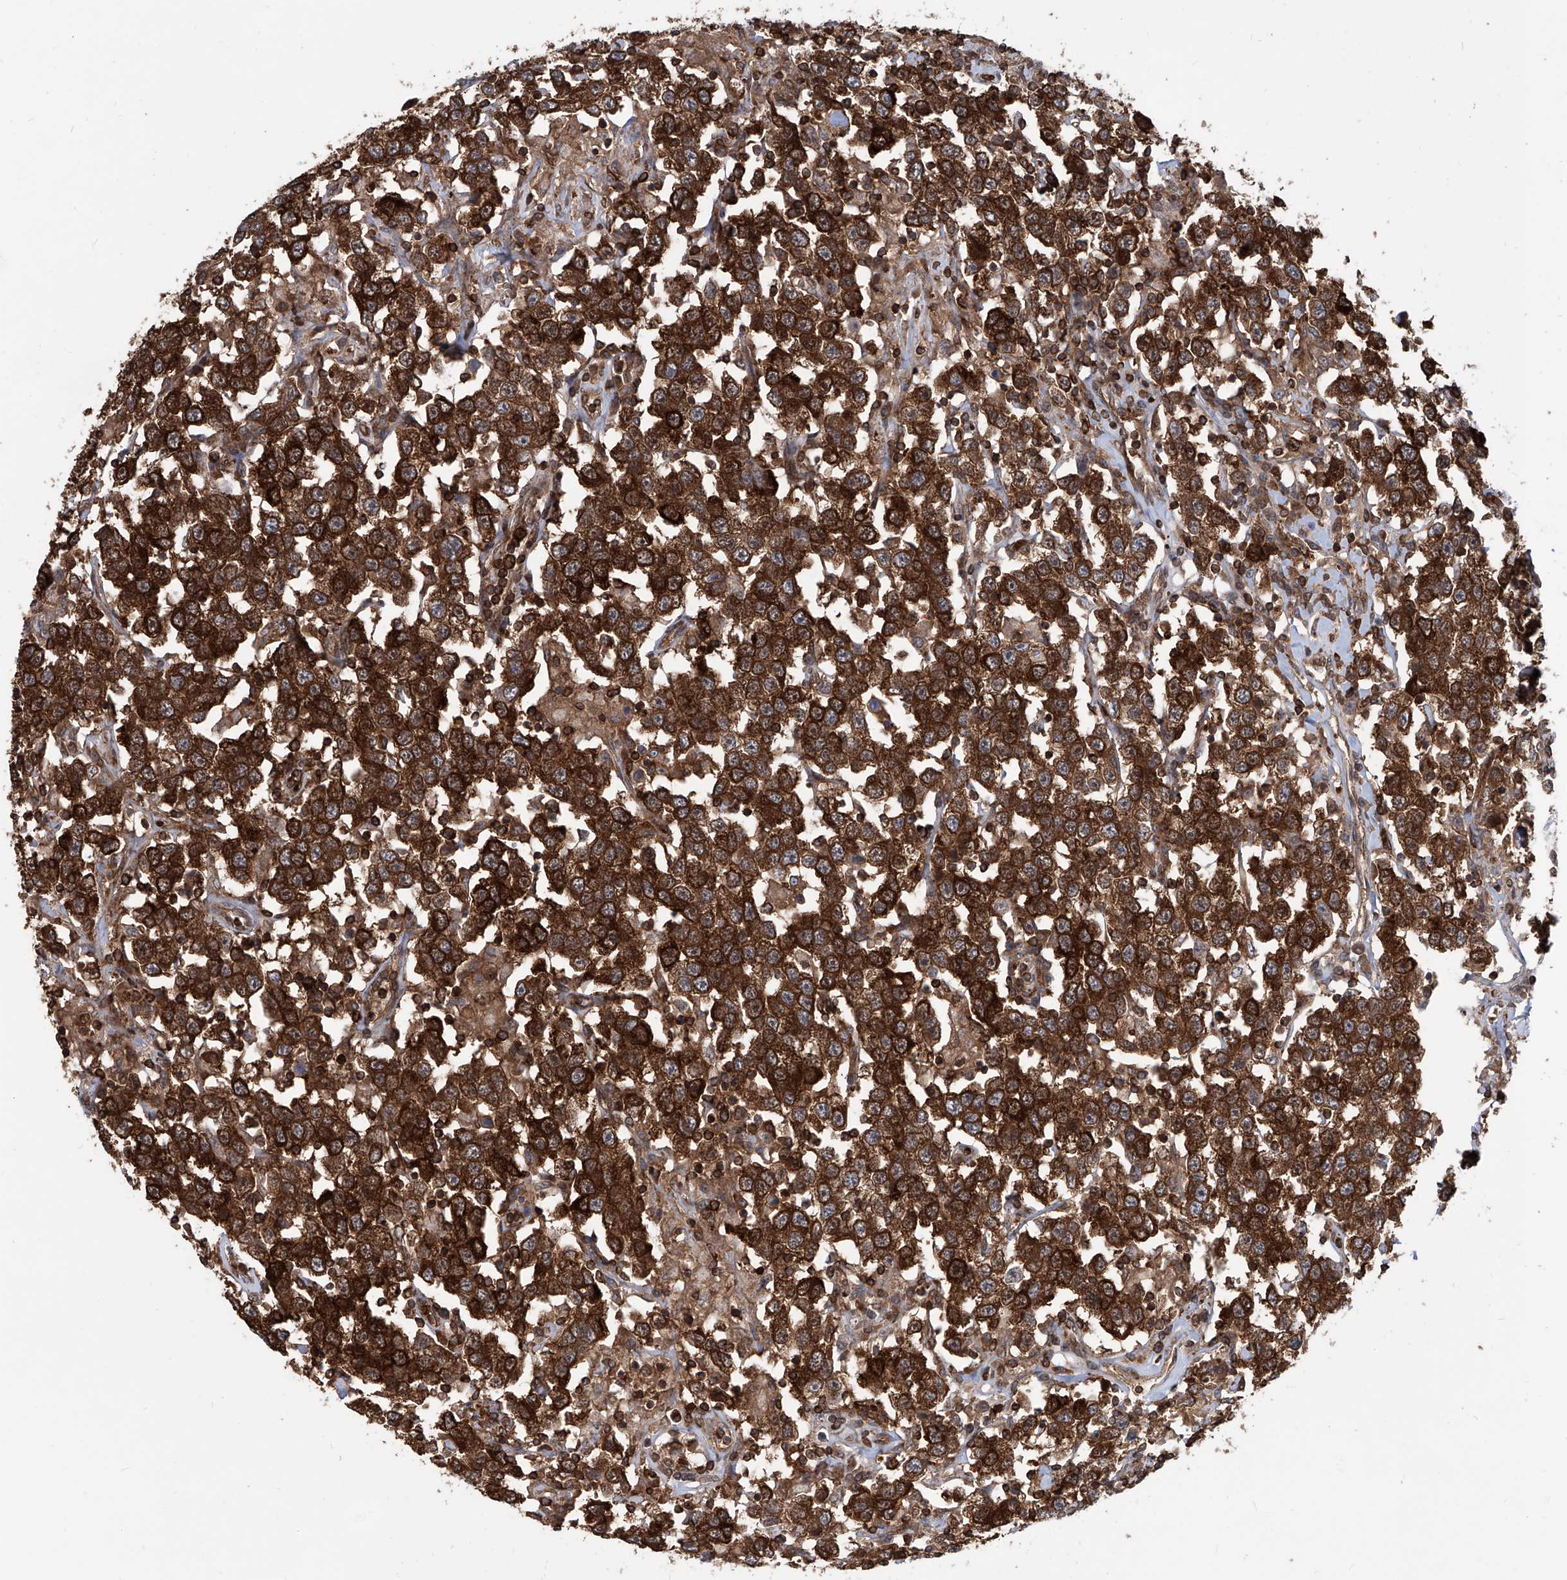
{"staining": {"intensity": "strong", "quantity": ">75%", "location": "cytoplasmic/membranous"}, "tissue": "testis cancer", "cell_type": "Tumor cells", "image_type": "cancer", "snomed": [{"axis": "morphology", "description": "Seminoma, NOS"}, {"axis": "topography", "description": "Testis"}], "caption": "Seminoma (testis) was stained to show a protein in brown. There is high levels of strong cytoplasmic/membranous expression in about >75% of tumor cells. Using DAB (3,3'-diaminobenzidine) (brown) and hematoxylin (blue) stains, captured at high magnification using brightfield microscopy.", "gene": "MAGED2", "patient": {"sex": "male", "age": 41}}